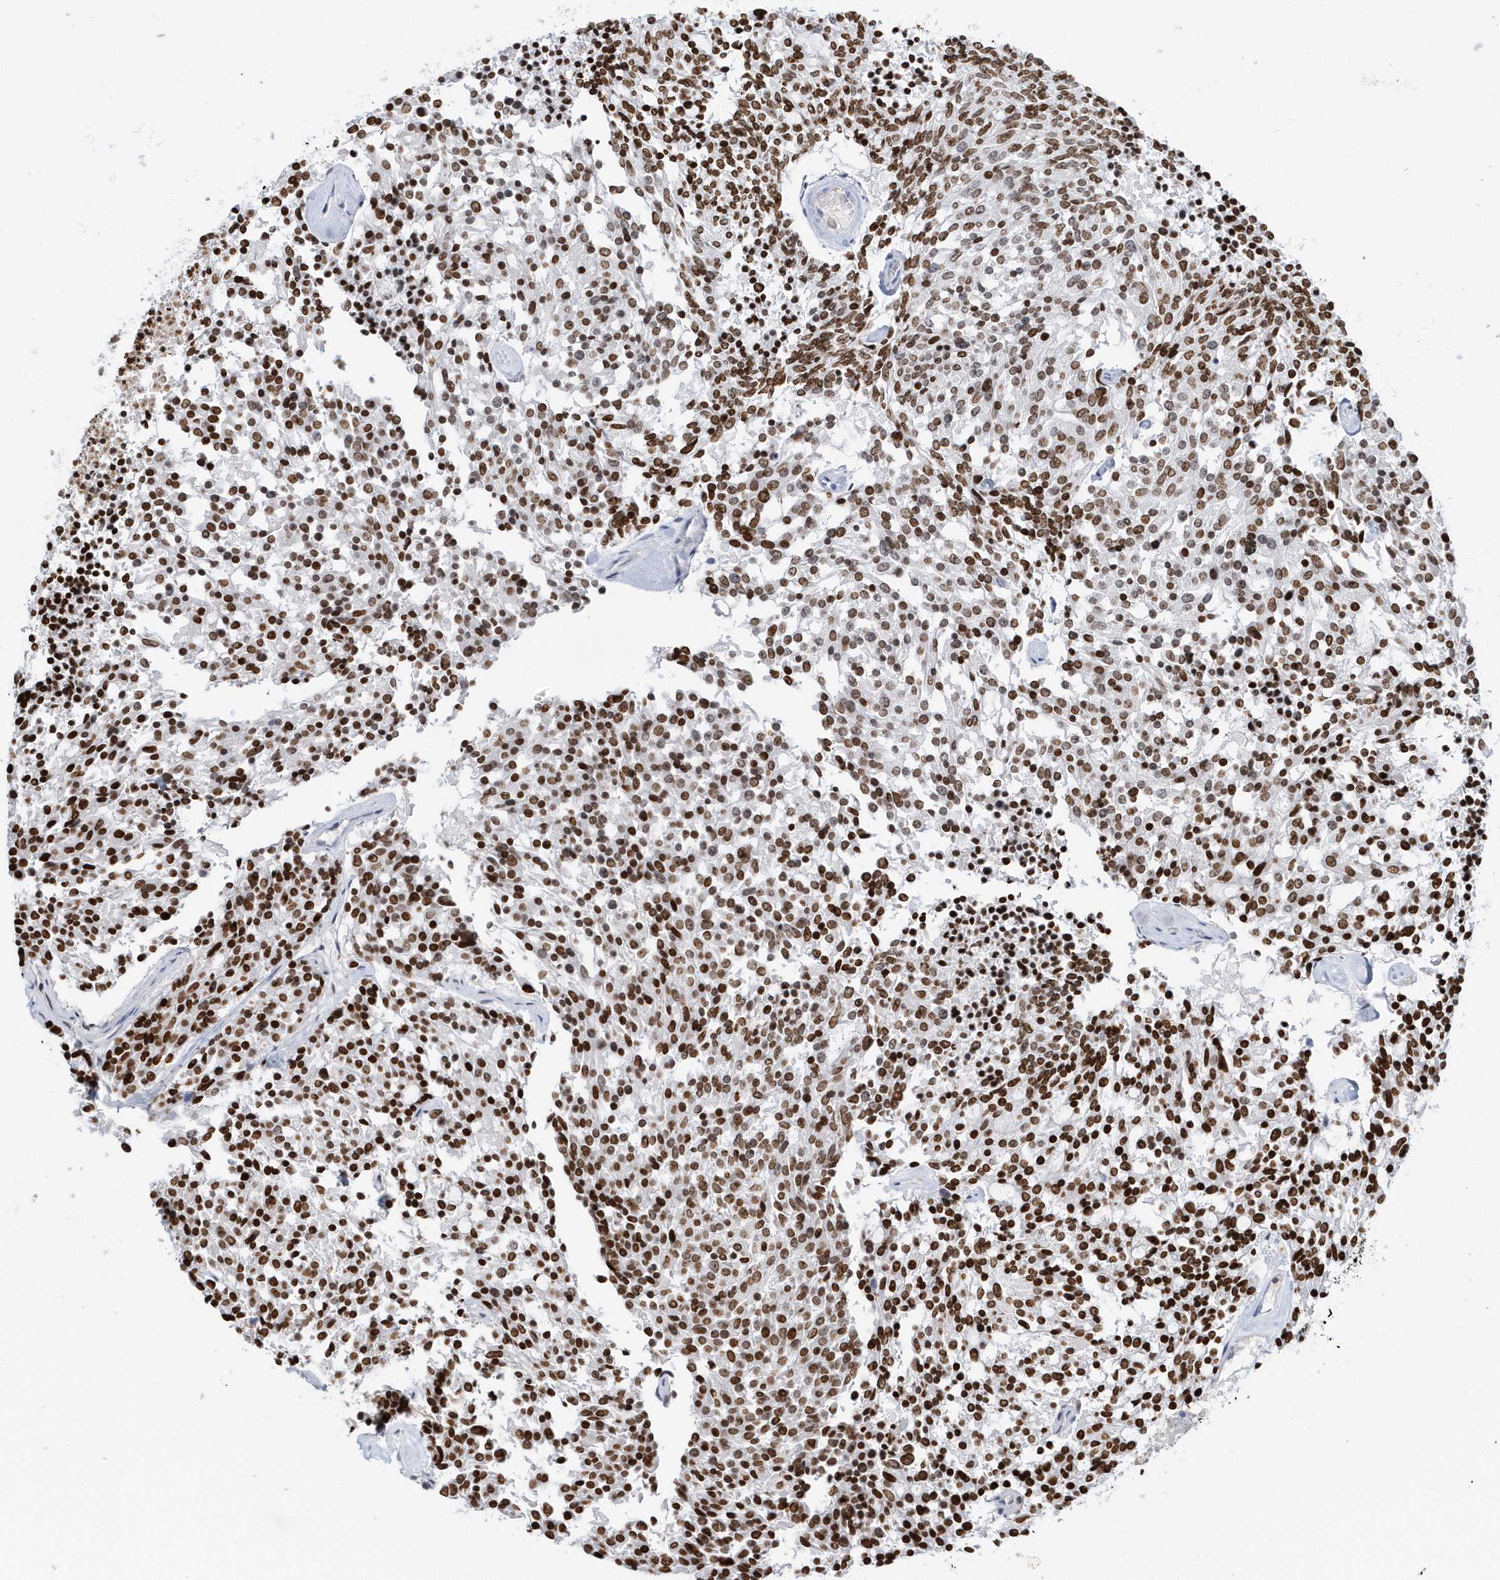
{"staining": {"intensity": "moderate", "quantity": ">75%", "location": "nuclear"}, "tissue": "carcinoid", "cell_type": "Tumor cells", "image_type": "cancer", "snomed": [{"axis": "morphology", "description": "Carcinoid, malignant, NOS"}, {"axis": "topography", "description": "Pancreas"}], "caption": "Tumor cells show medium levels of moderate nuclear expression in about >75% of cells in malignant carcinoid.", "gene": "MACROH2A2", "patient": {"sex": "female", "age": 54}}